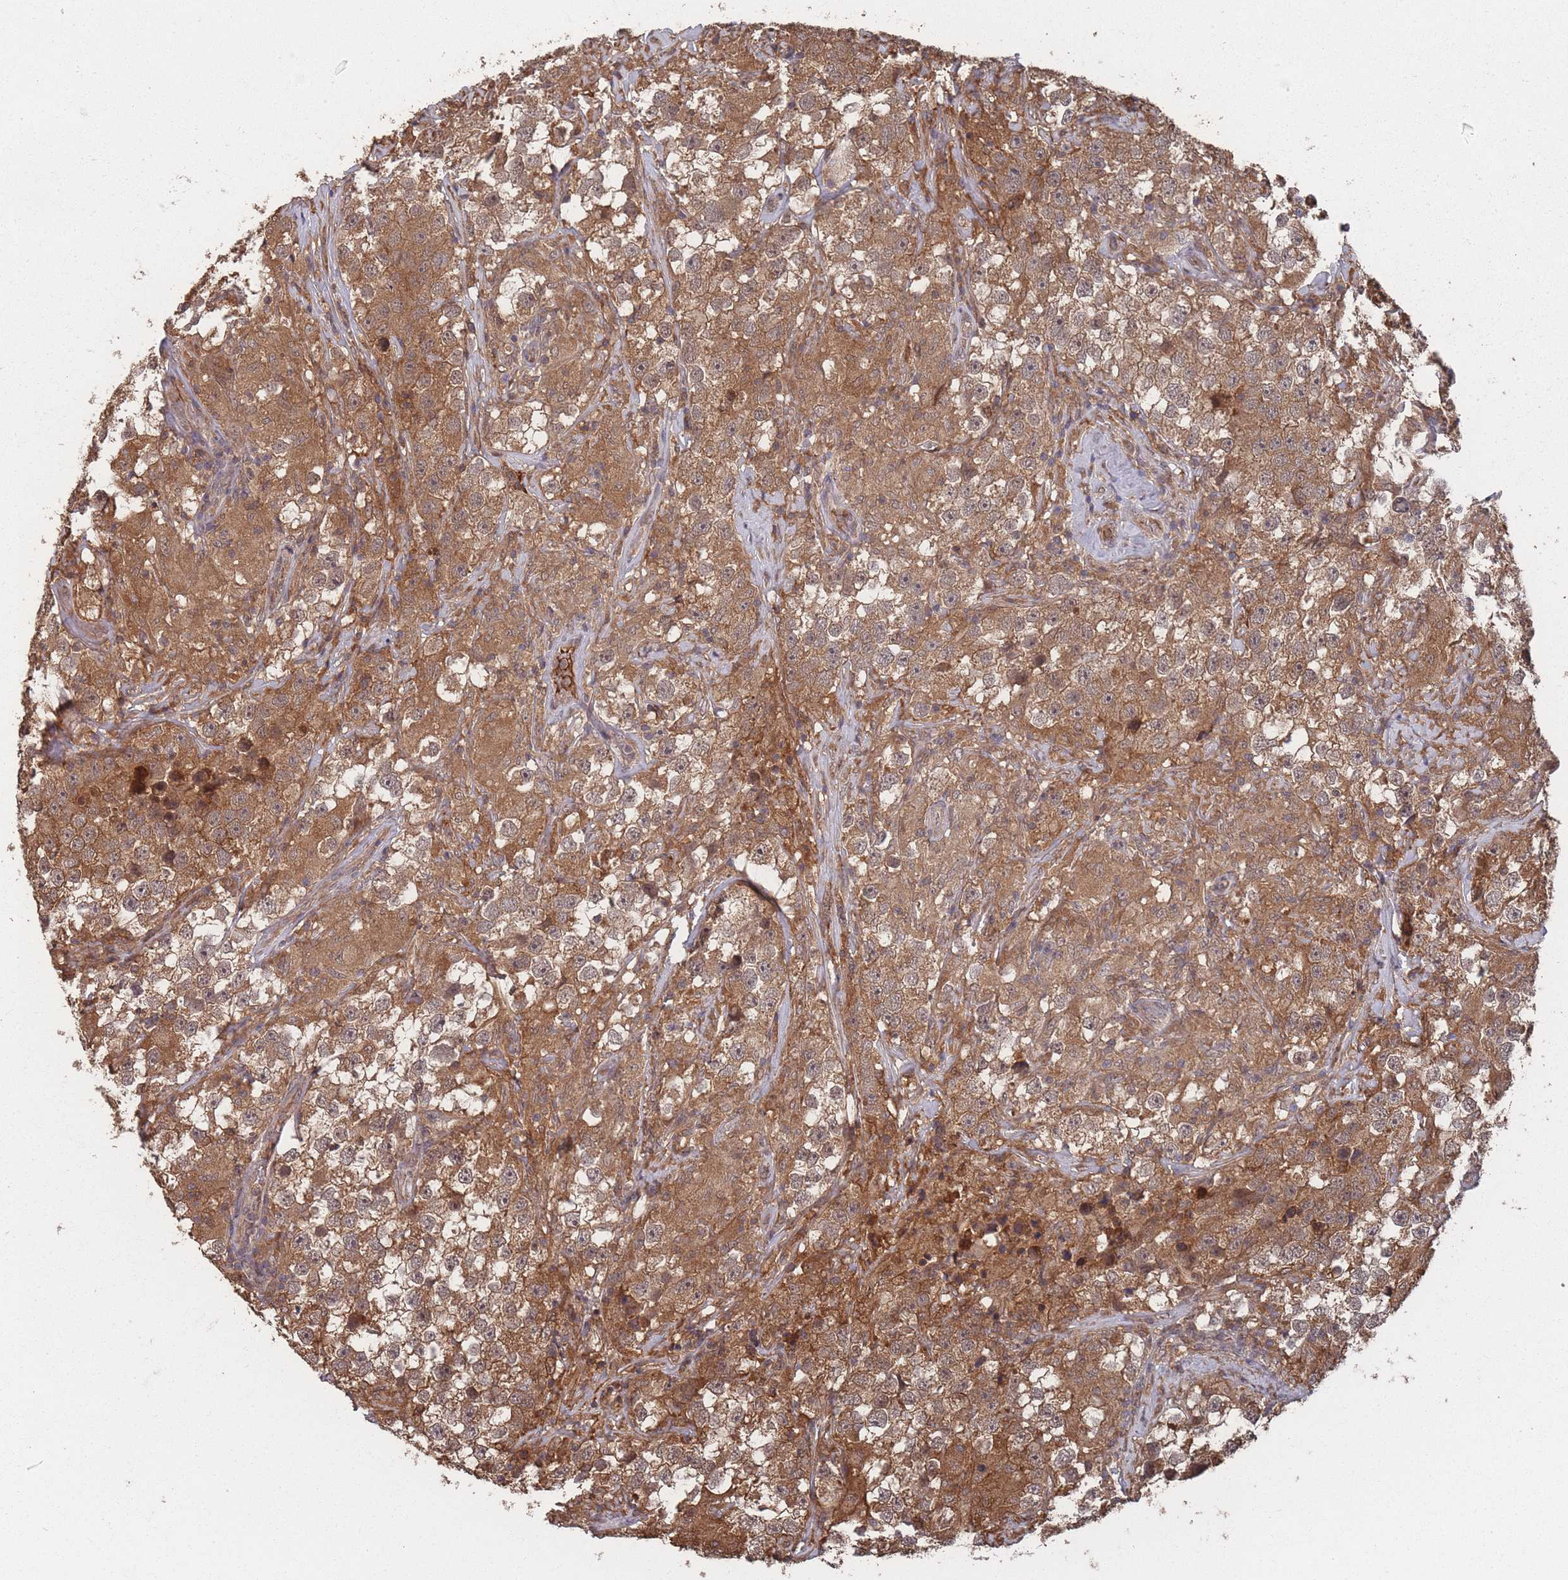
{"staining": {"intensity": "moderate", "quantity": ">75%", "location": "cytoplasmic/membranous"}, "tissue": "testis cancer", "cell_type": "Tumor cells", "image_type": "cancer", "snomed": [{"axis": "morphology", "description": "Seminoma, NOS"}, {"axis": "topography", "description": "Testis"}], "caption": "The immunohistochemical stain labels moderate cytoplasmic/membranous positivity in tumor cells of testis cancer tissue.", "gene": "SF3B1", "patient": {"sex": "male", "age": 46}}